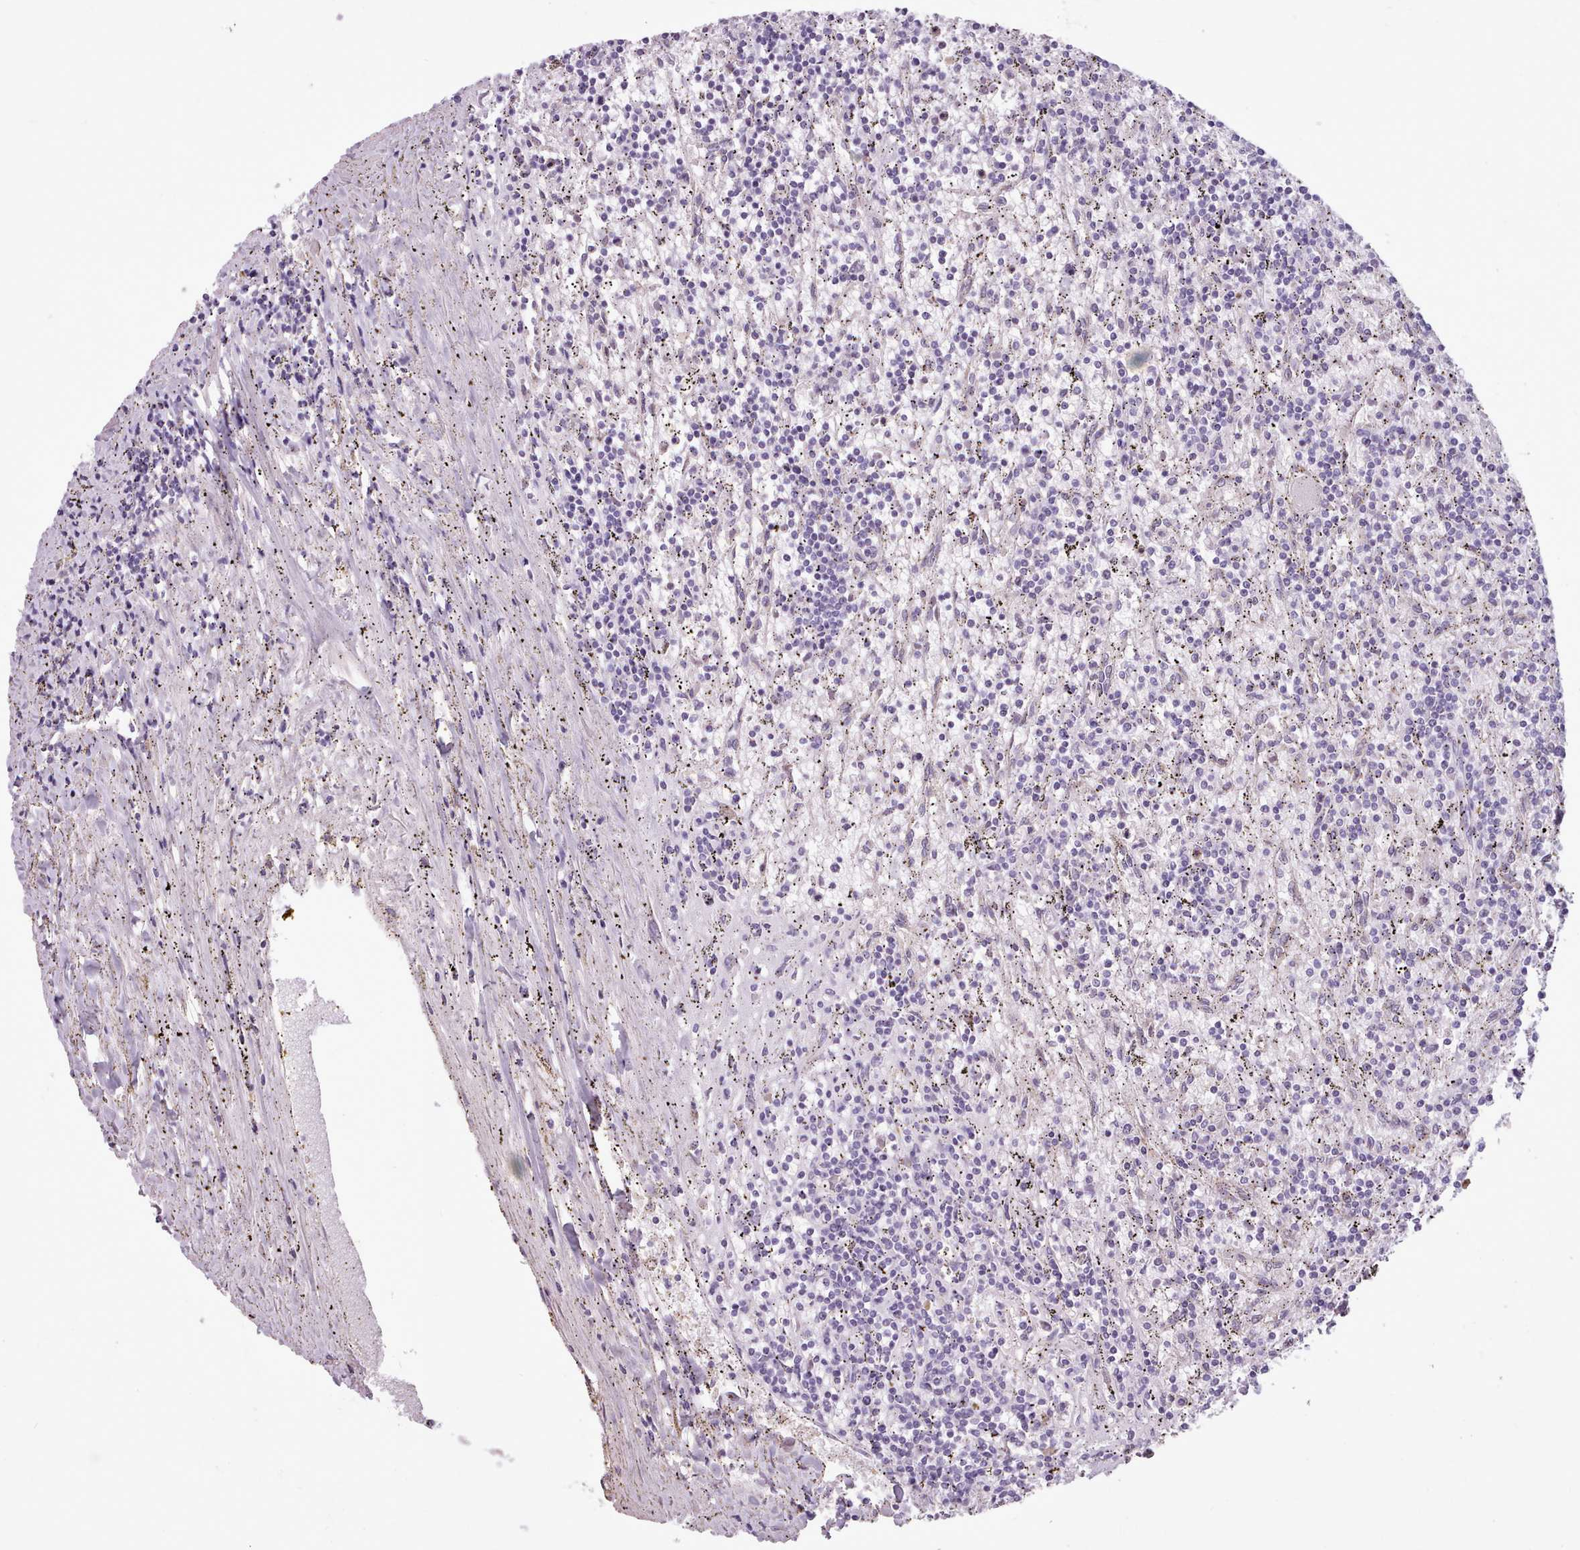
{"staining": {"intensity": "negative", "quantity": "none", "location": "none"}, "tissue": "lymphoma", "cell_type": "Tumor cells", "image_type": "cancer", "snomed": [{"axis": "morphology", "description": "Malignant lymphoma, non-Hodgkin's type, Low grade"}, {"axis": "topography", "description": "Spleen"}], "caption": "High magnification brightfield microscopy of malignant lymphoma, non-Hodgkin's type (low-grade) stained with DAB (3,3'-diaminobenzidine) (brown) and counterstained with hematoxylin (blue): tumor cells show no significant expression.", "gene": "SLURP1", "patient": {"sex": "male", "age": 76}}